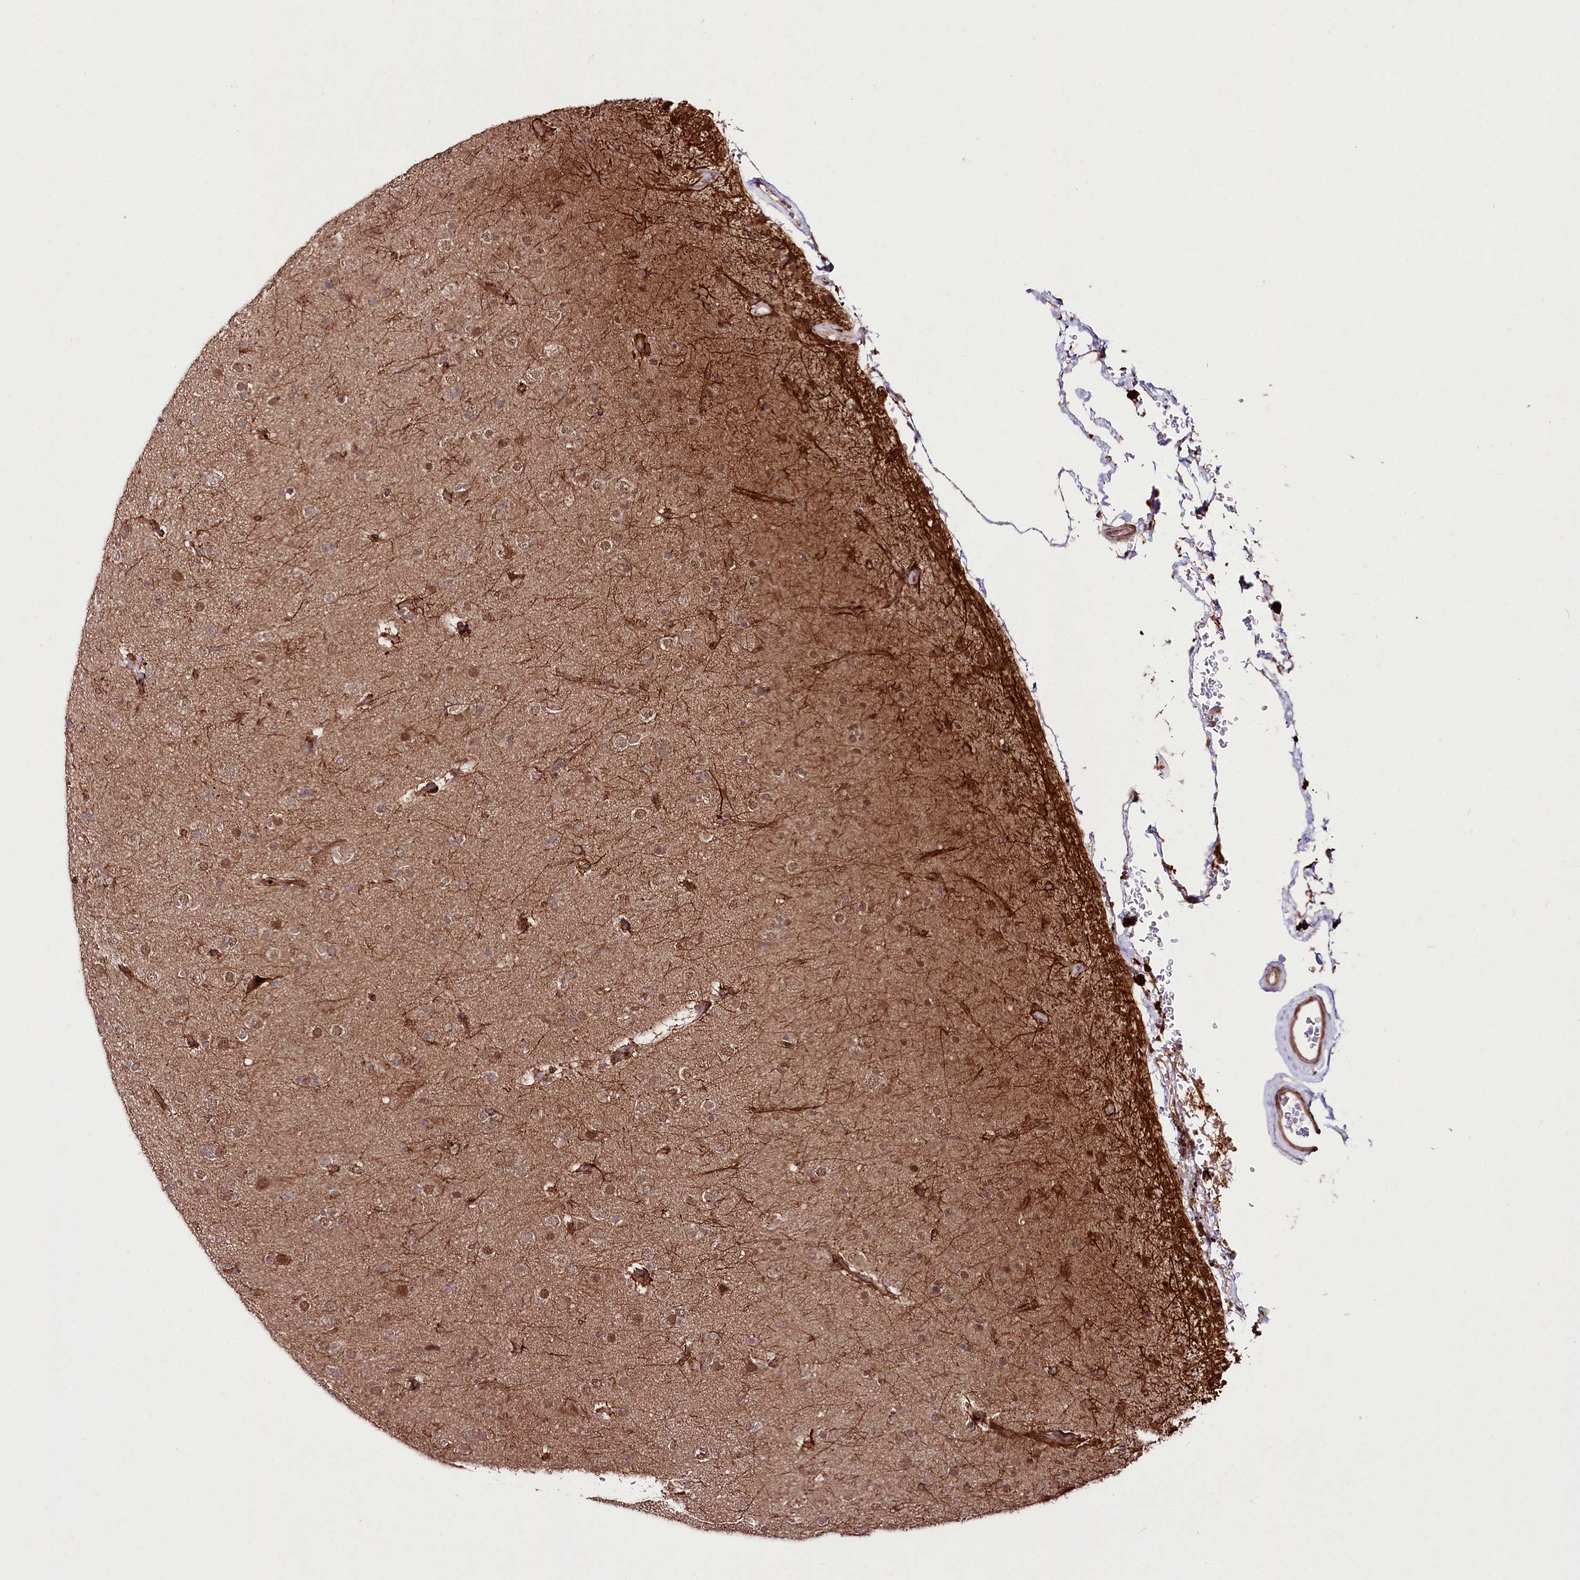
{"staining": {"intensity": "moderate", "quantity": "25%-75%", "location": "cytoplasmic/membranous,nuclear"}, "tissue": "glioma", "cell_type": "Tumor cells", "image_type": "cancer", "snomed": [{"axis": "morphology", "description": "Glioma, malignant, Low grade"}, {"axis": "topography", "description": "Brain"}], "caption": "High-power microscopy captured an IHC image of glioma, revealing moderate cytoplasmic/membranous and nuclear expression in about 25%-75% of tumor cells. The protein is shown in brown color, while the nuclei are stained blue.", "gene": "PHLDB1", "patient": {"sex": "male", "age": 65}}